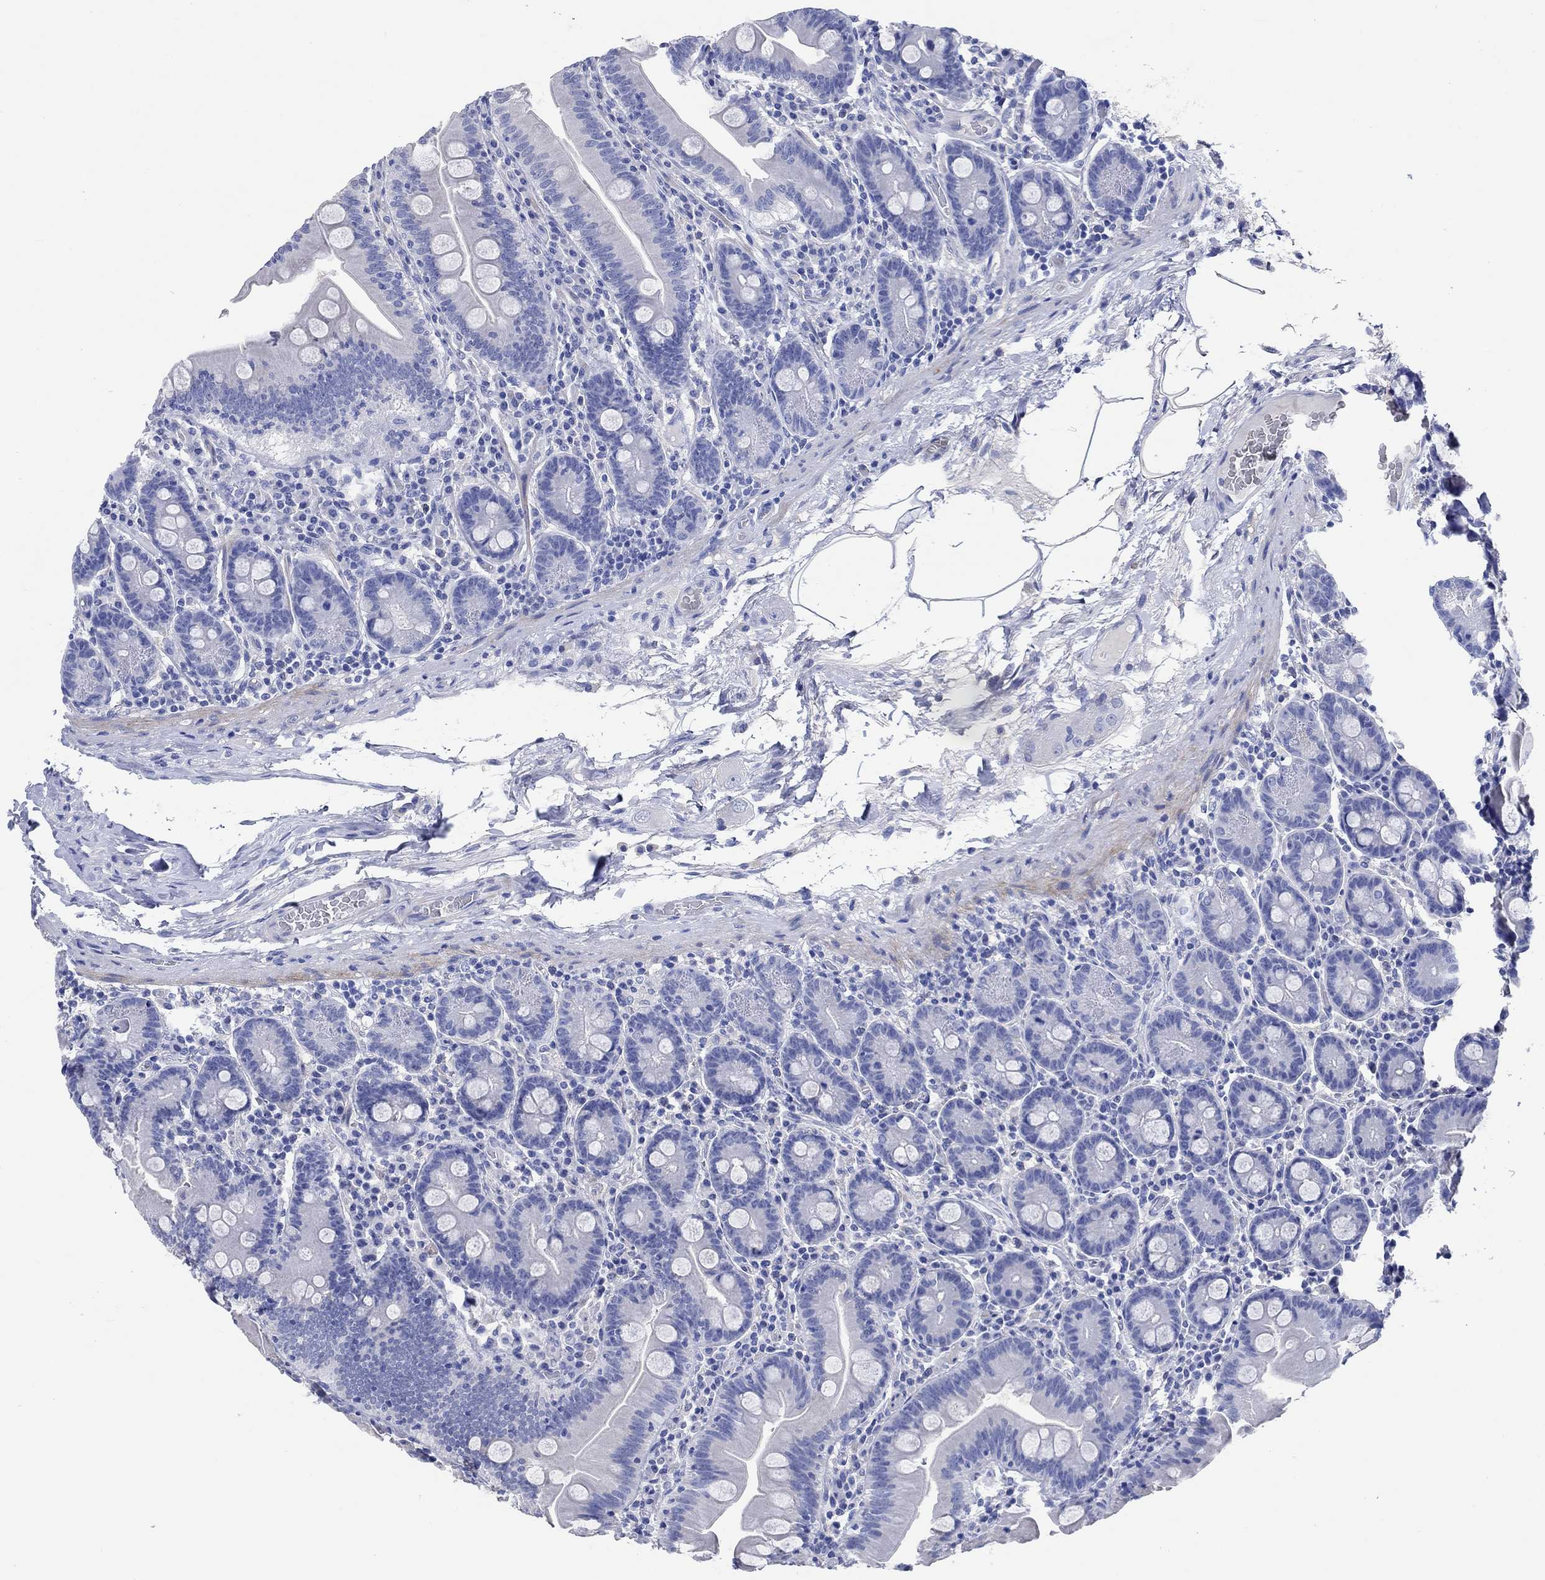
{"staining": {"intensity": "negative", "quantity": "none", "location": "none"}, "tissue": "small intestine", "cell_type": "Glandular cells", "image_type": "normal", "snomed": [{"axis": "morphology", "description": "Normal tissue, NOS"}, {"axis": "topography", "description": "Small intestine"}], "caption": "Glandular cells show no significant protein positivity in benign small intestine. The staining is performed using DAB (3,3'-diaminobenzidine) brown chromogen with nuclei counter-stained in using hematoxylin.", "gene": "SHISA4", "patient": {"sex": "male", "age": 37}}